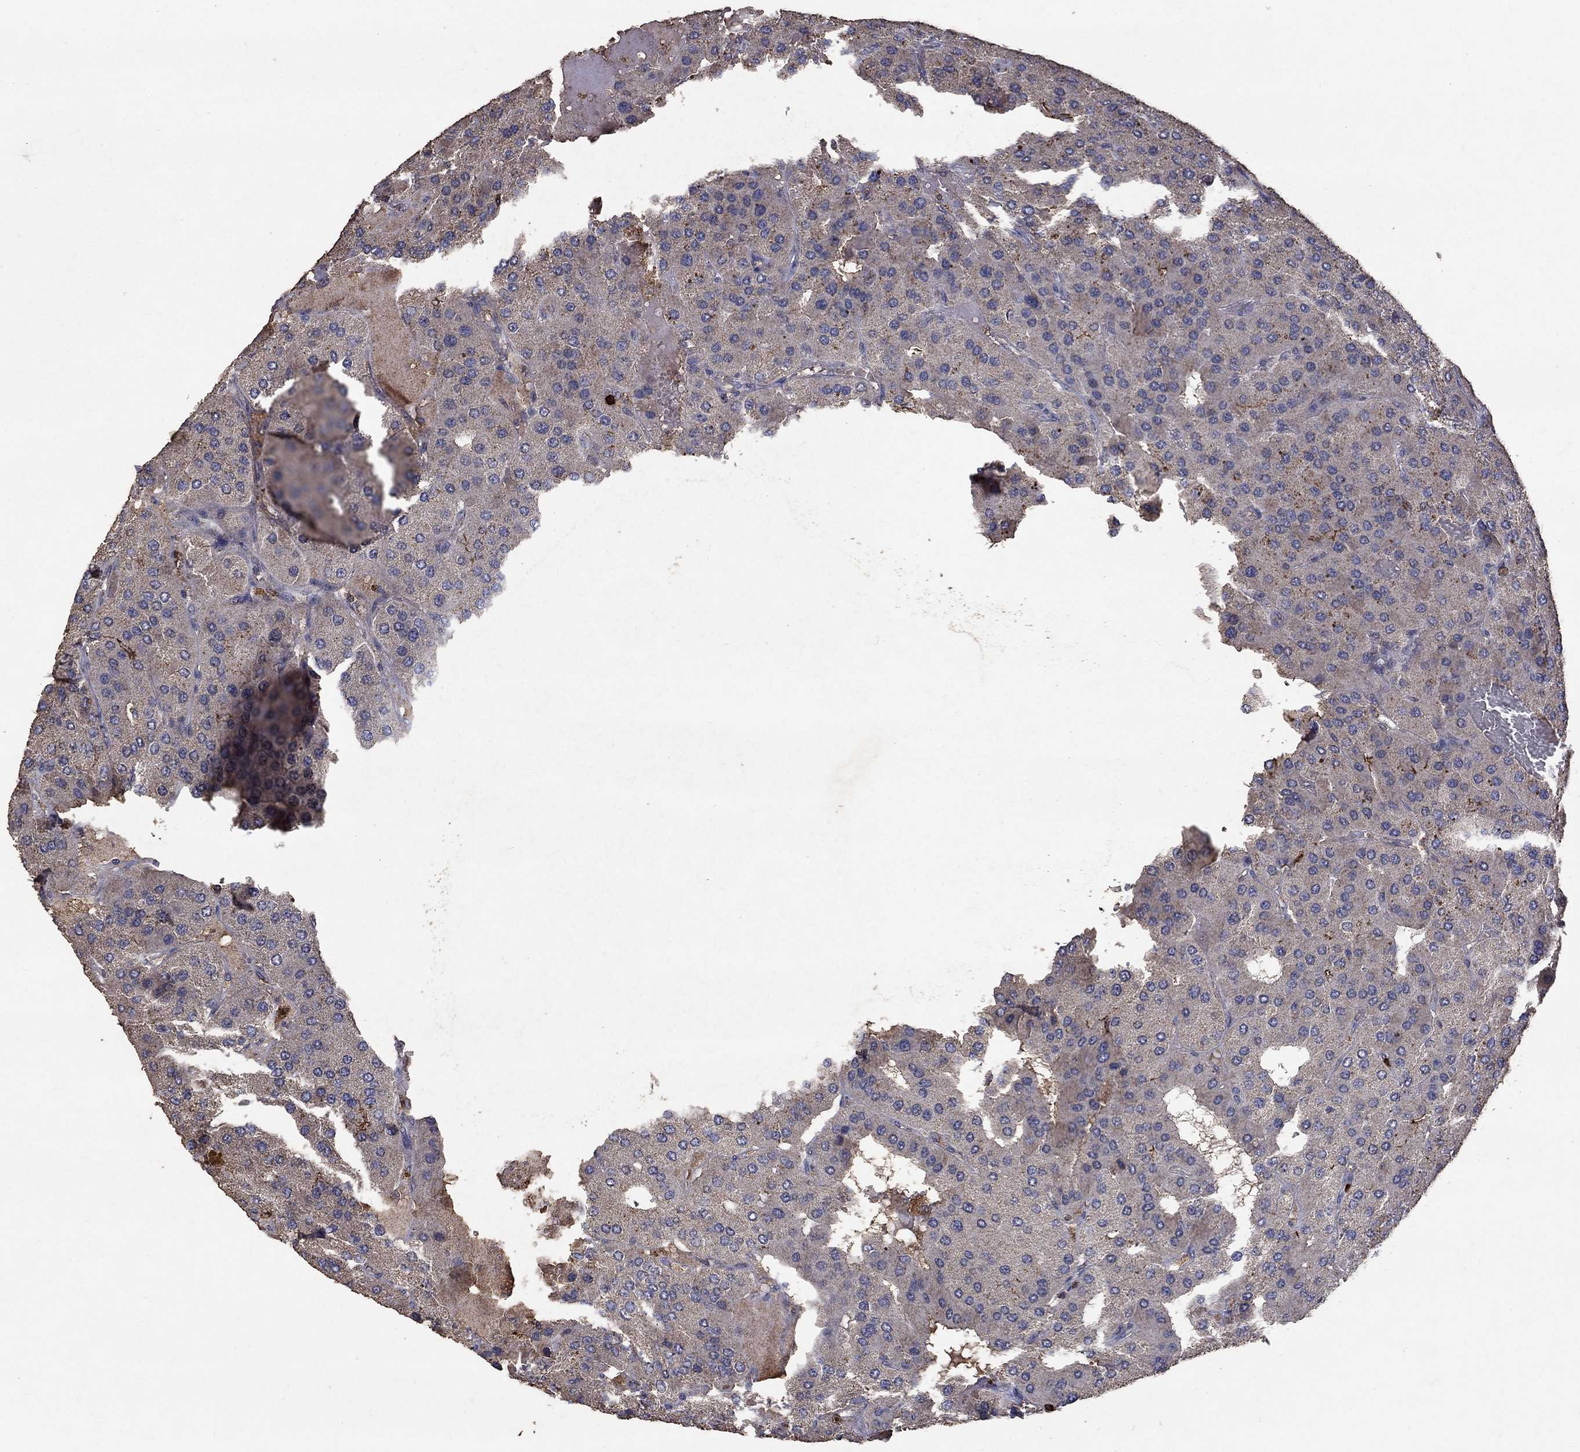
{"staining": {"intensity": "weak", "quantity": "25%-75%", "location": "cytoplasmic/membranous"}, "tissue": "parathyroid gland", "cell_type": "Glandular cells", "image_type": "normal", "snomed": [{"axis": "morphology", "description": "Normal tissue, NOS"}, {"axis": "morphology", "description": "Adenoma, NOS"}, {"axis": "topography", "description": "Parathyroid gland"}], "caption": "An immunohistochemistry (IHC) histopathology image of unremarkable tissue is shown. Protein staining in brown labels weak cytoplasmic/membranous positivity in parathyroid gland within glandular cells.", "gene": "CD24", "patient": {"sex": "female", "age": 86}}